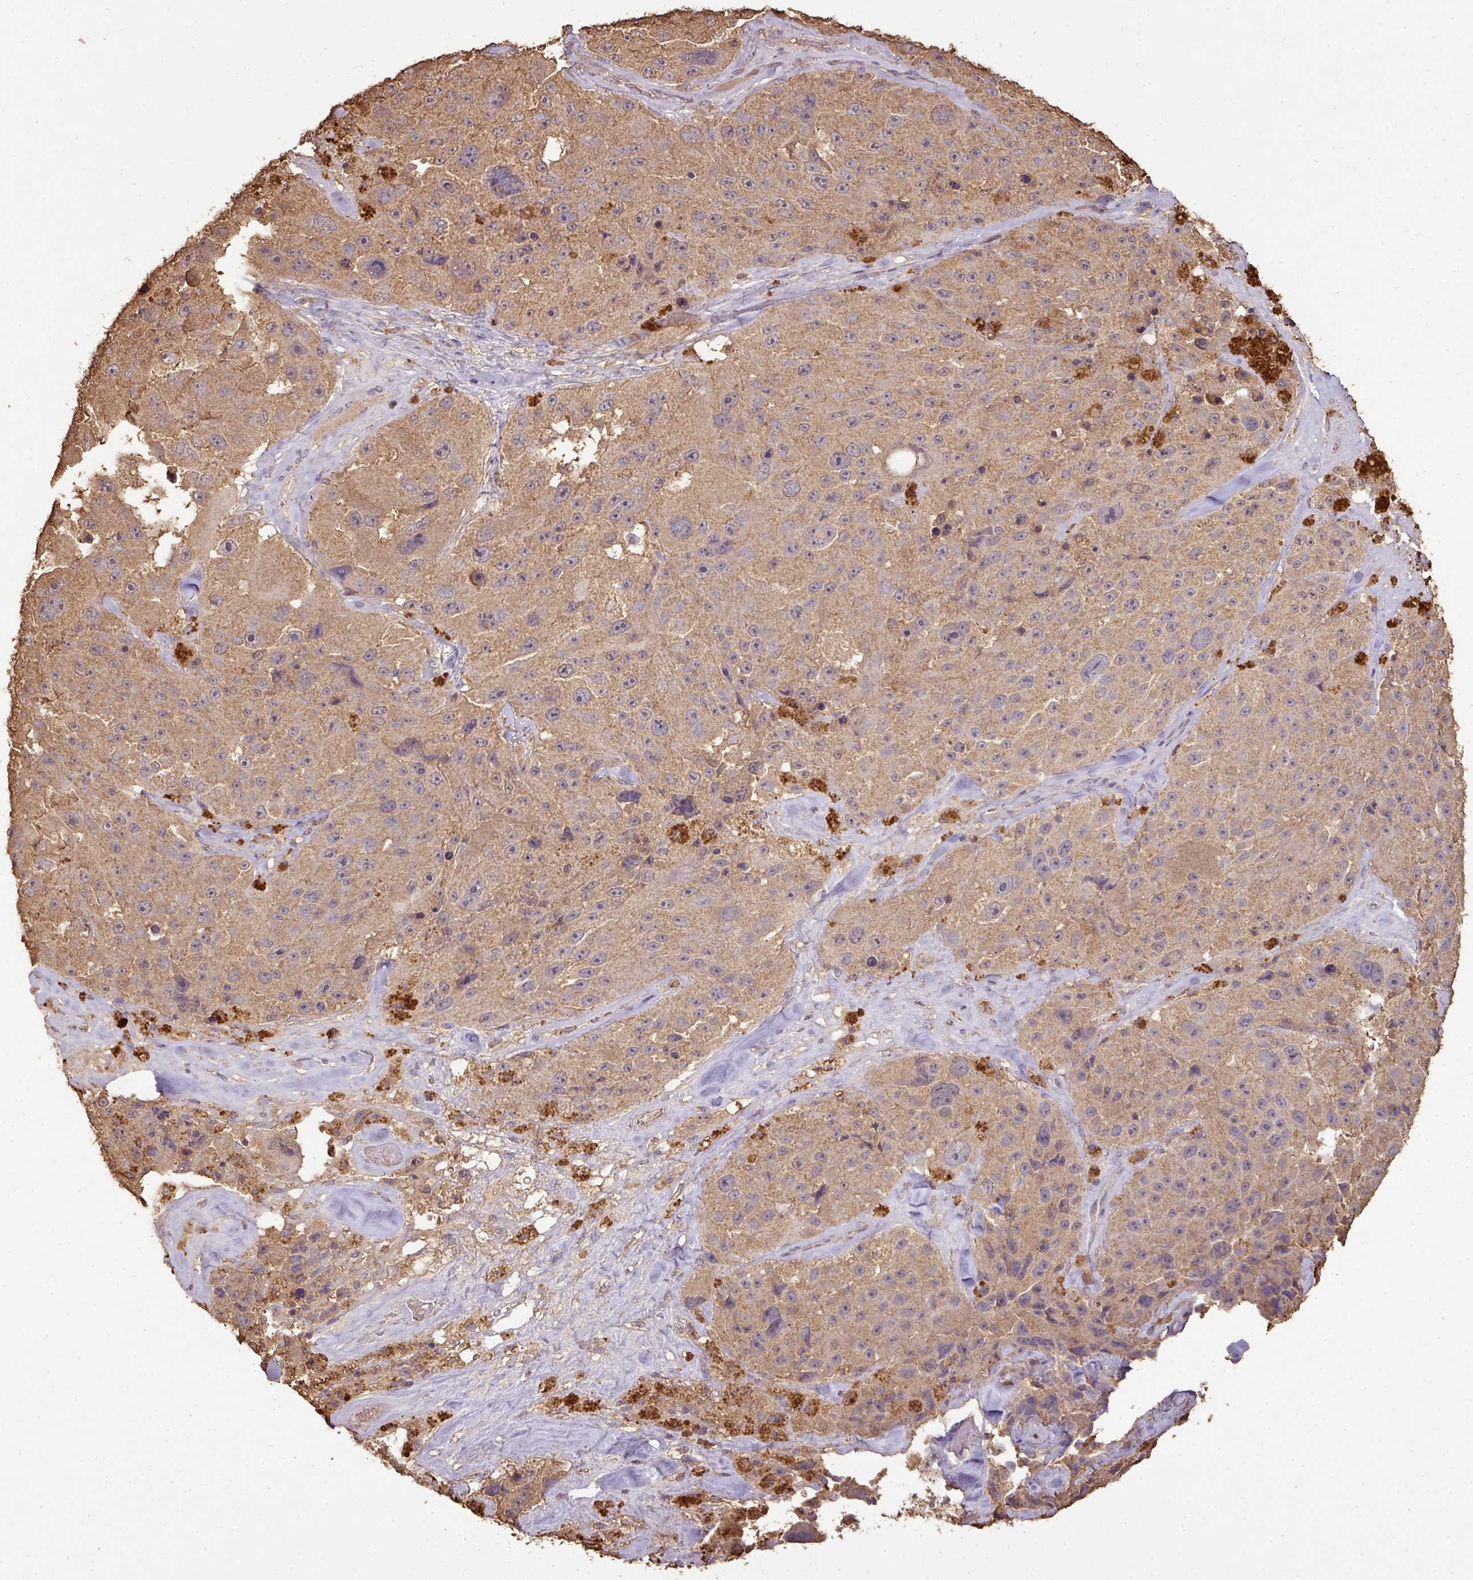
{"staining": {"intensity": "weak", "quantity": ">75%", "location": "cytoplasmic/membranous"}, "tissue": "melanoma", "cell_type": "Tumor cells", "image_type": "cancer", "snomed": [{"axis": "morphology", "description": "Malignant melanoma, Metastatic site"}, {"axis": "topography", "description": "Lymph node"}], "caption": "This histopathology image demonstrates immunohistochemistry (IHC) staining of malignant melanoma (metastatic site), with low weak cytoplasmic/membranous positivity in approximately >75% of tumor cells.", "gene": "ATAT1", "patient": {"sex": "male", "age": 62}}